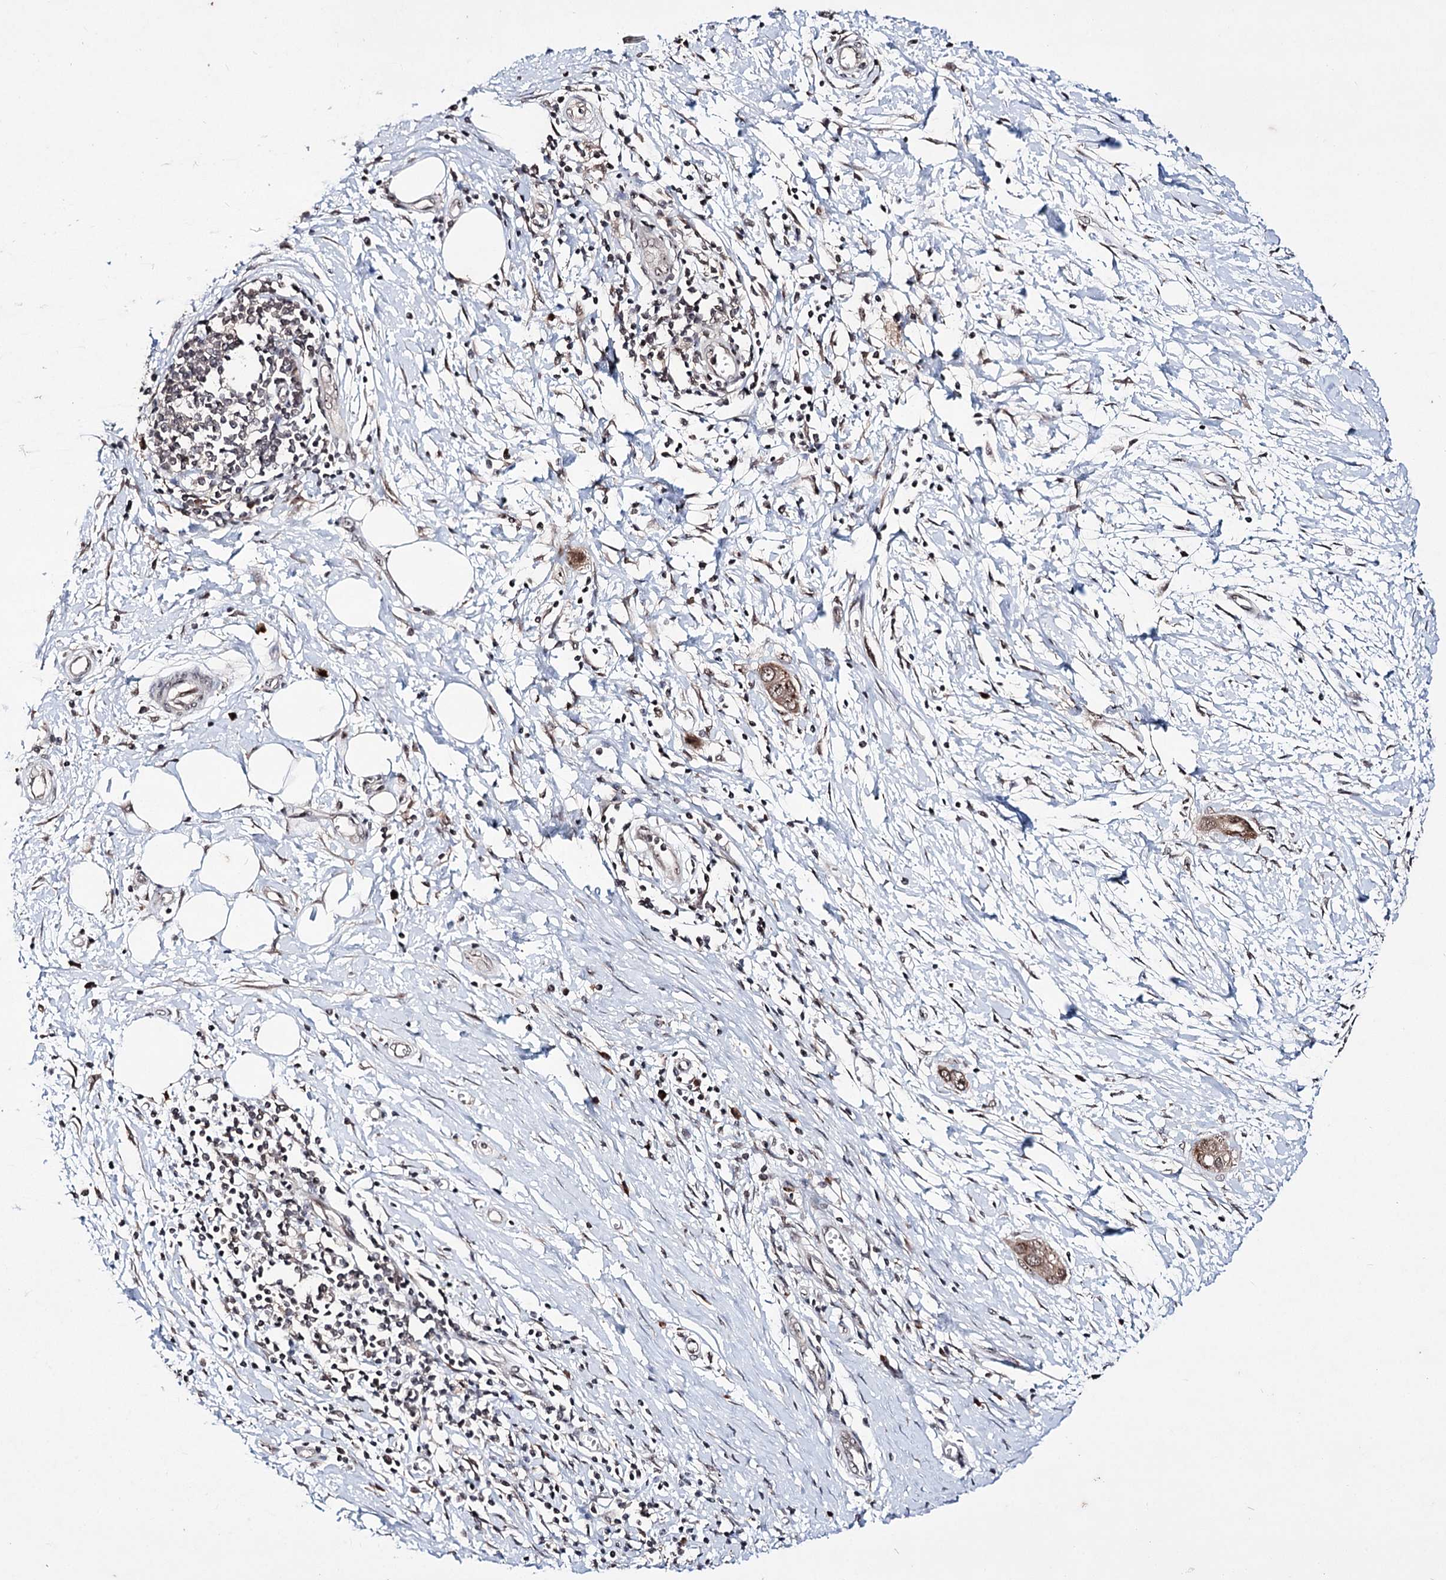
{"staining": {"intensity": "moderate", "quantity": ">75%", "location": "cytoplasmic/membranous,nuclear"}, "tissue": "pancreatic cancer", "cell_type": "Tumor cells", "image_type": "cancer", "snomed": [{"axis": "morphology", "description": "Normal tissue, NOS"}, {"axis": "morphology", "description": "Adenocarcinoma, NOS"}, {"axis": "topography", "description": "Pancreas"}, {"axis": "topography", "description": "Peripheral nerve tissue"}], "caption": "Immunohistochemistry (IHC) photomicrograph of human adenocarcinoma (pancreatic) stained for a protein (brown), which reveals medium levels of moderate cytoplasmic/membranous and nuclear positivity in approximately >75% of tumor cells.", "gene": "VGLL4", "patient": {"sex": "male", "age": 59}}